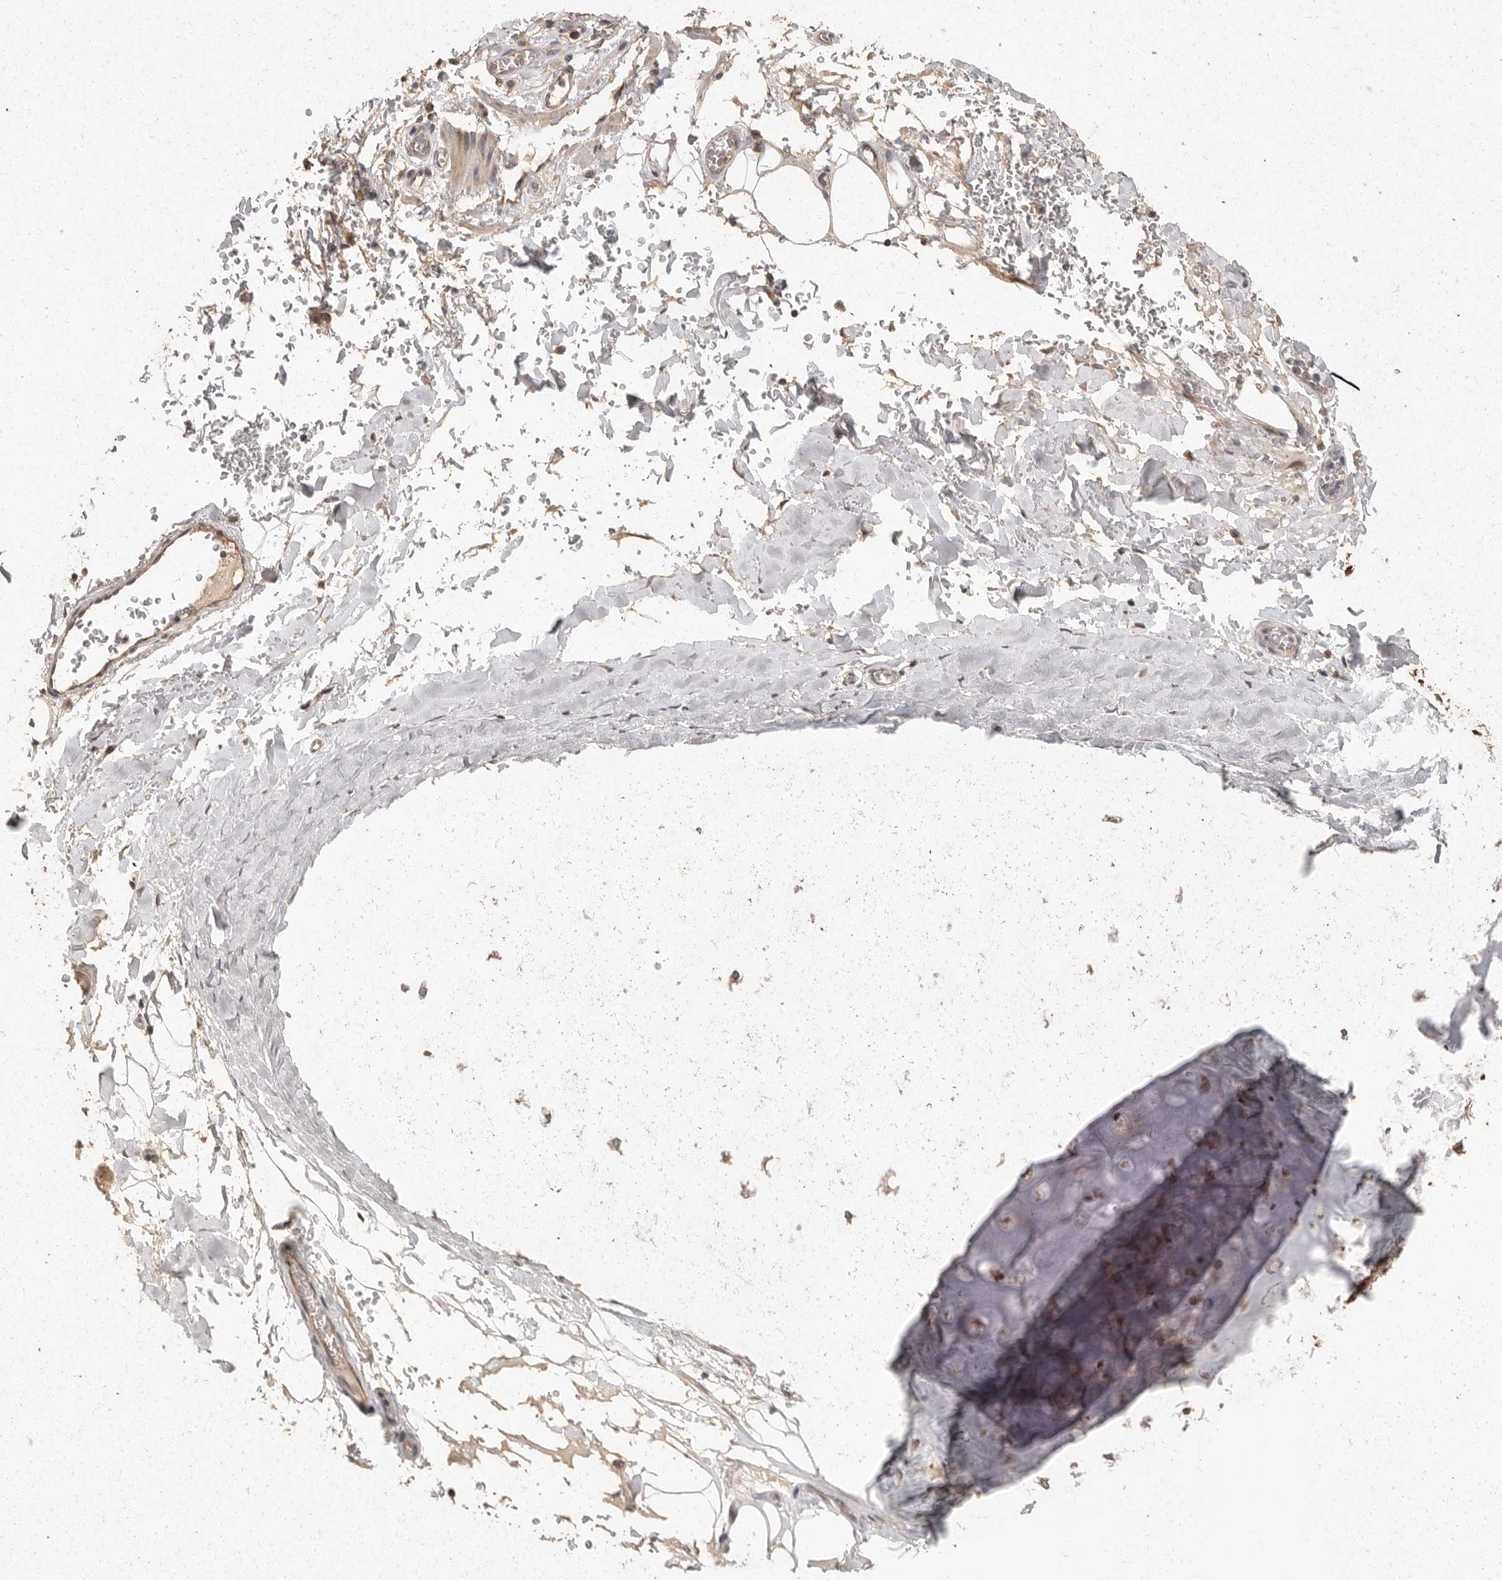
{"staining": {"intensity": "moderate", "quantity": ">75%", "location": "cytoplasmic/membranous"}, "tissue": "adipose tissue", "cell_type": "Adipocytes", "image_type": "normal", "snomed": [{"axis": "morphology", "description": "Normal tissue, NOS"}, {"axis": "topography", "description": "Cartilage tissue"}], "caption": "Moderate cytoplasmic/membranous staining for a protein is identified in approximately >75% of adipocytes of benign adipose tissue using immunohistochemistry.", "gene": "BAIAP2", "patient": {"sex": "female", "age": 63}}